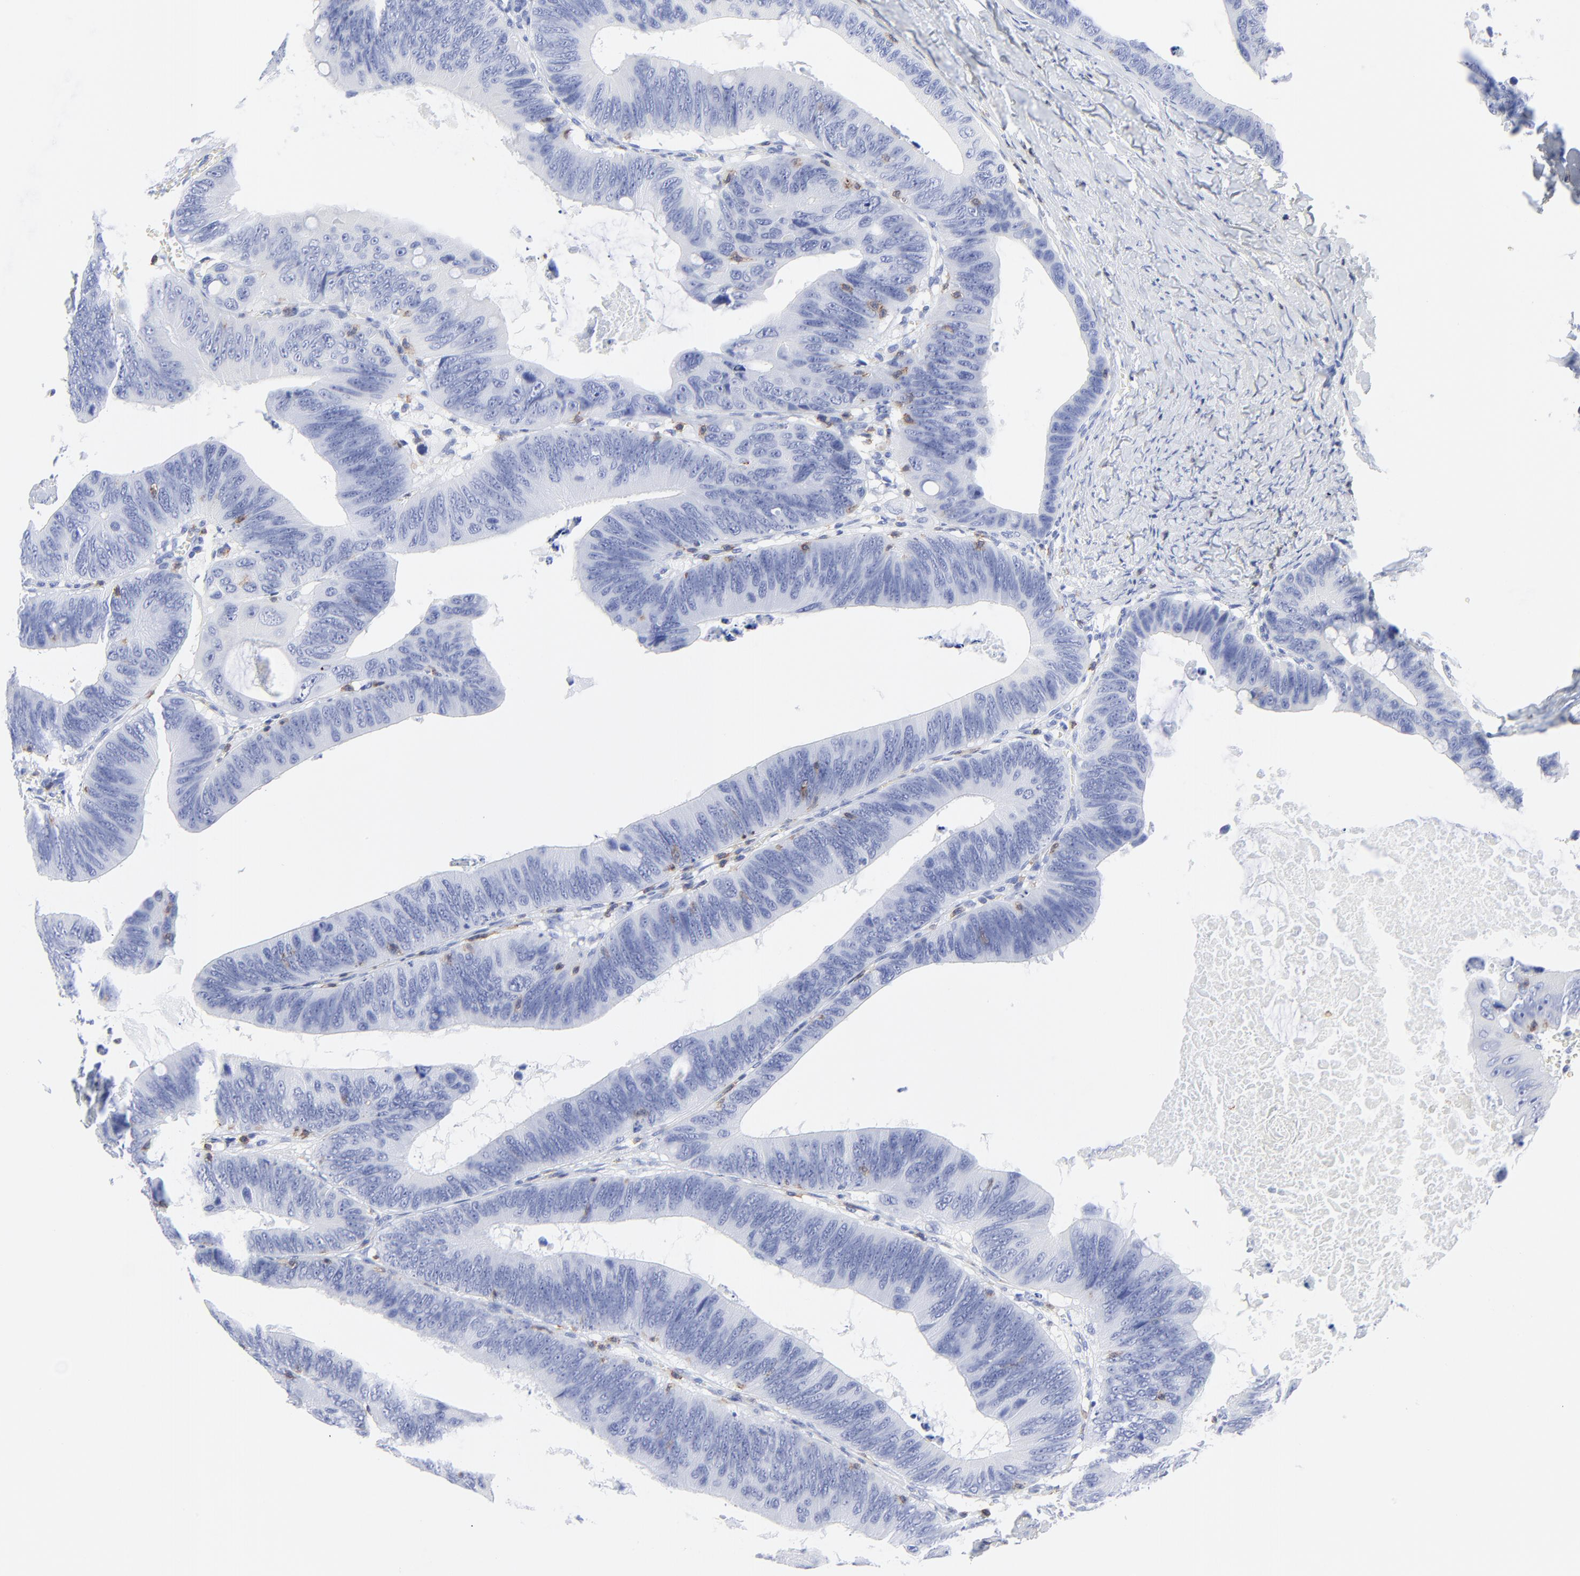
{"staining": {"intensity": "negative", "quantity": "none", "location": "none"}, "tissue": "colorectal cancer", "cell_type": "Tumor cells", "image_type": "cancer", "snomed": [{"axis": "morphology", "description": "Adenocarcinoma, NOS"}, {"axis": "topography", "description": "Colon"}], "caption": "Protein analysis of colorectal adenocarcinoma displays no significant staining in tumor cells.", "gene": "LCK", "patient": {"sex": "female", "age": 55}}